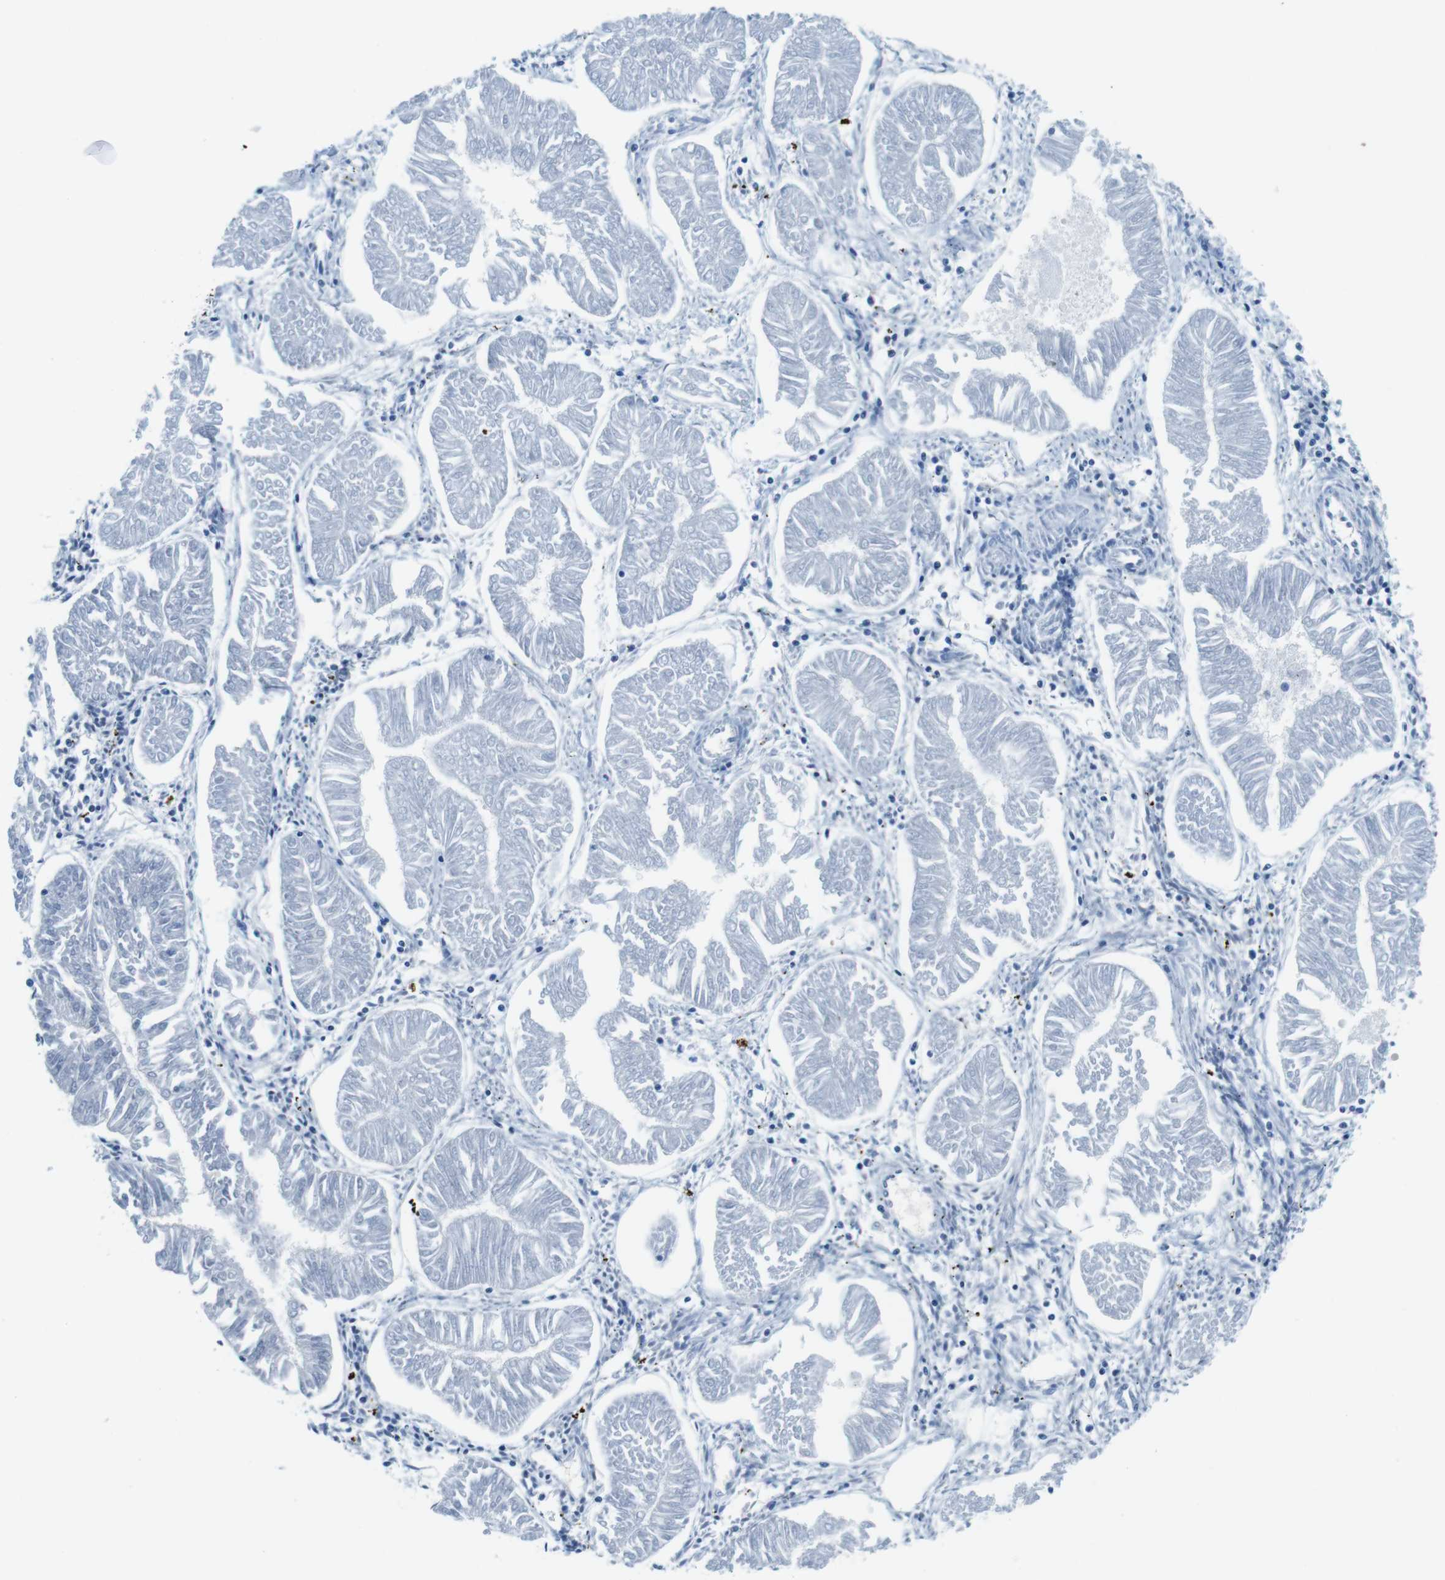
{"staining": {"intensity": "negative", "quantity": "none", "location": "none"}, "tissue": "endometrial cancer", "cell_type": "Tumor cells", "image_type": "cancer", "snomed": [{"axis": "morphology", "description": "Adenocarcinoma, NOS"}, {"axis": "topography", "description": "Endometrium"}], "caption": "Immunohistochemistry image of neoplastic tissue: human endometrial cancer stained with DAB reveals no significant protein expression in tumor cells.", "gene": "TFAP2C", "patient": {"sex": "female", "age": 53}}